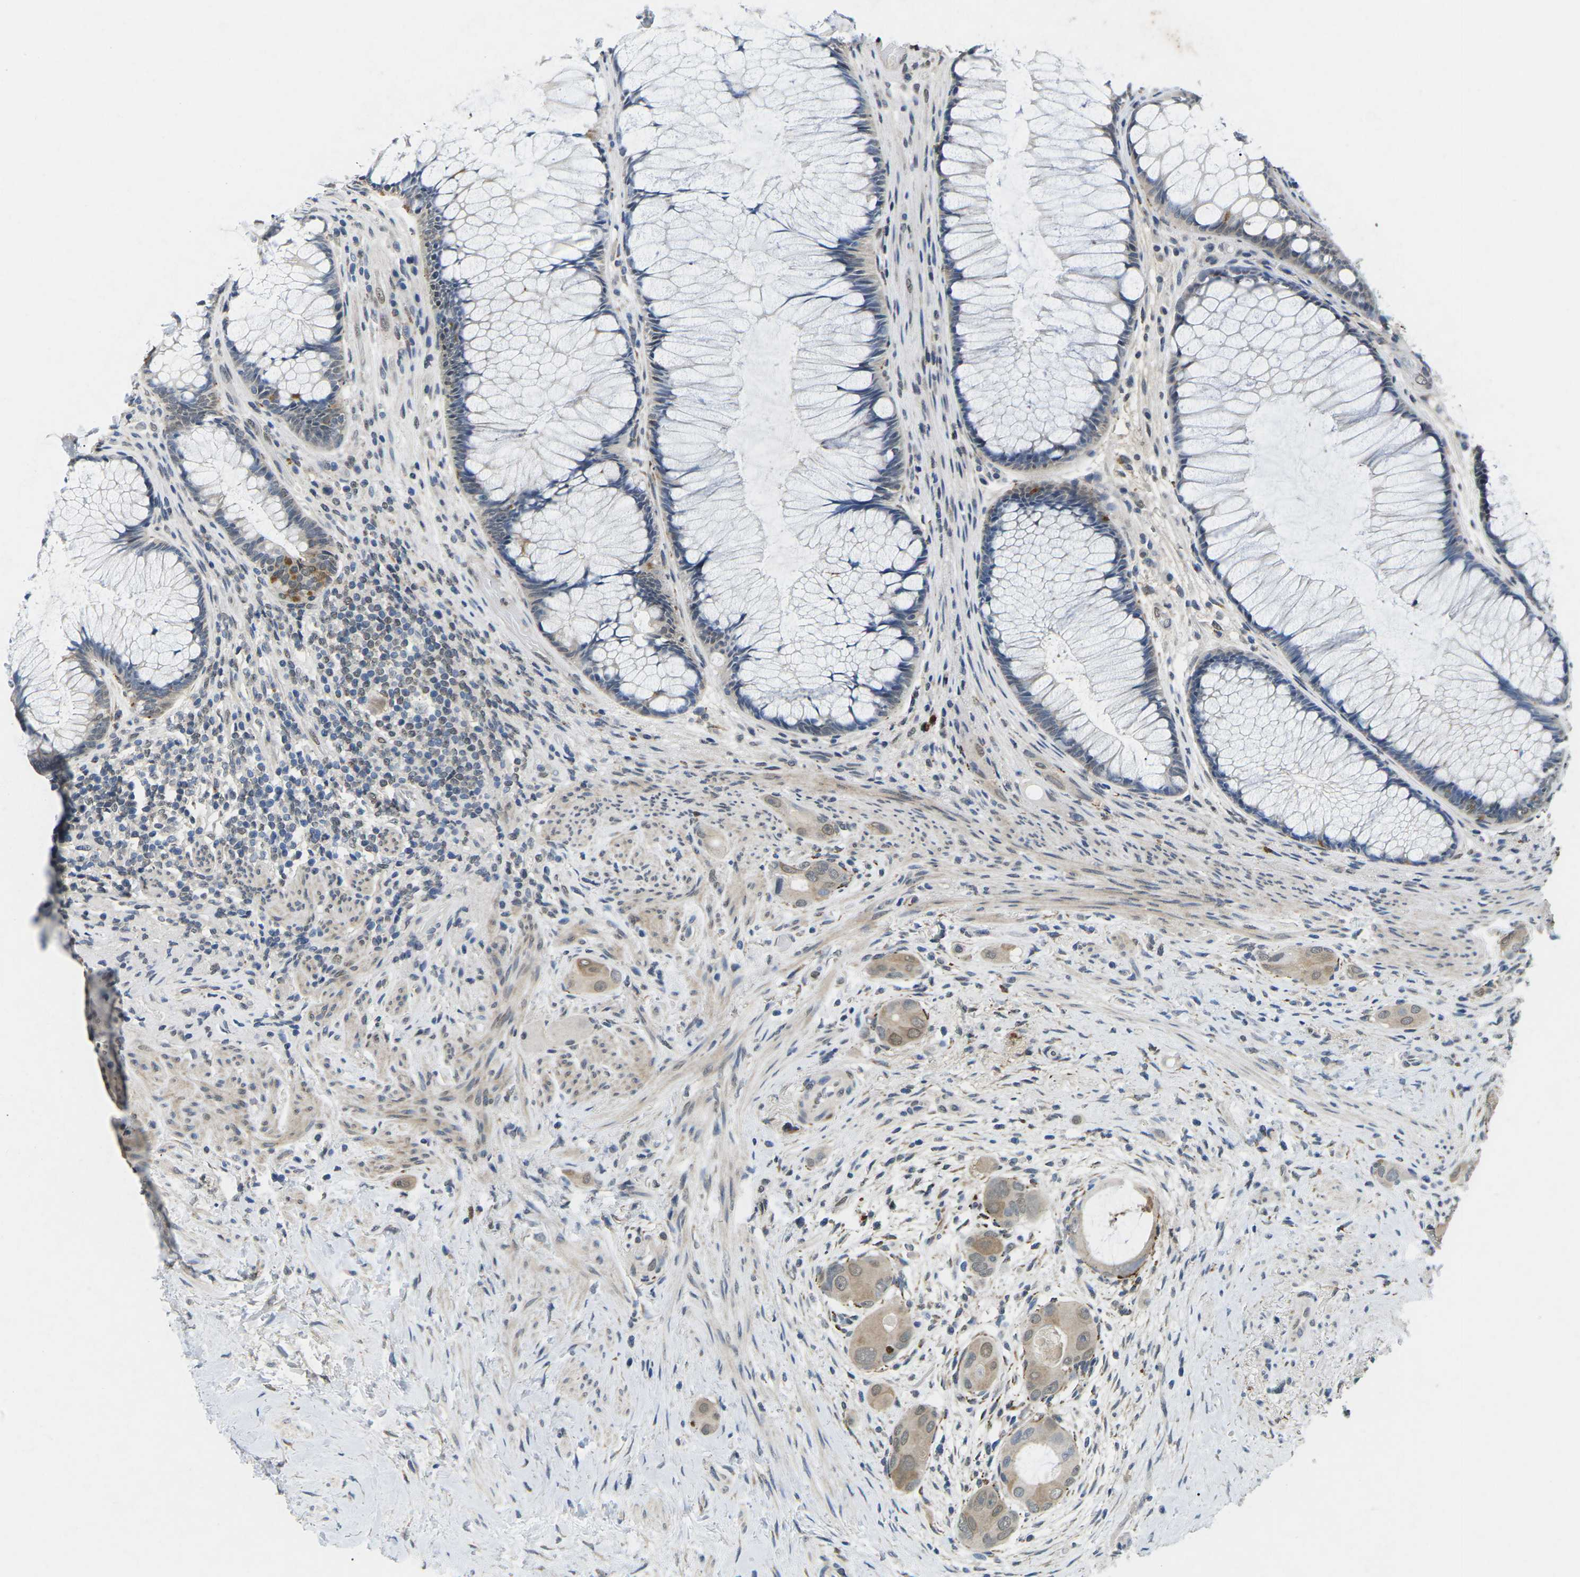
{"staining": {"intensity": "weak", "quantity": "25%-75%", "location": "cytoplasmic/membranous"}, "tissue": "colorectal cancer", "cell_type": "Tumor cells", "image_type": "cancer", "snomed": [{"axis": "morphology", "description": "Adenocarcinoma, NOS"}, {"axis": "topography", "description": "Rectum"}], "caption": "Human colorectal cancer stained with a protein marker reveals weak staining in tumor cells.", "gene": "SCNN1B", "patient": {"sex": "male", "age": 51}}